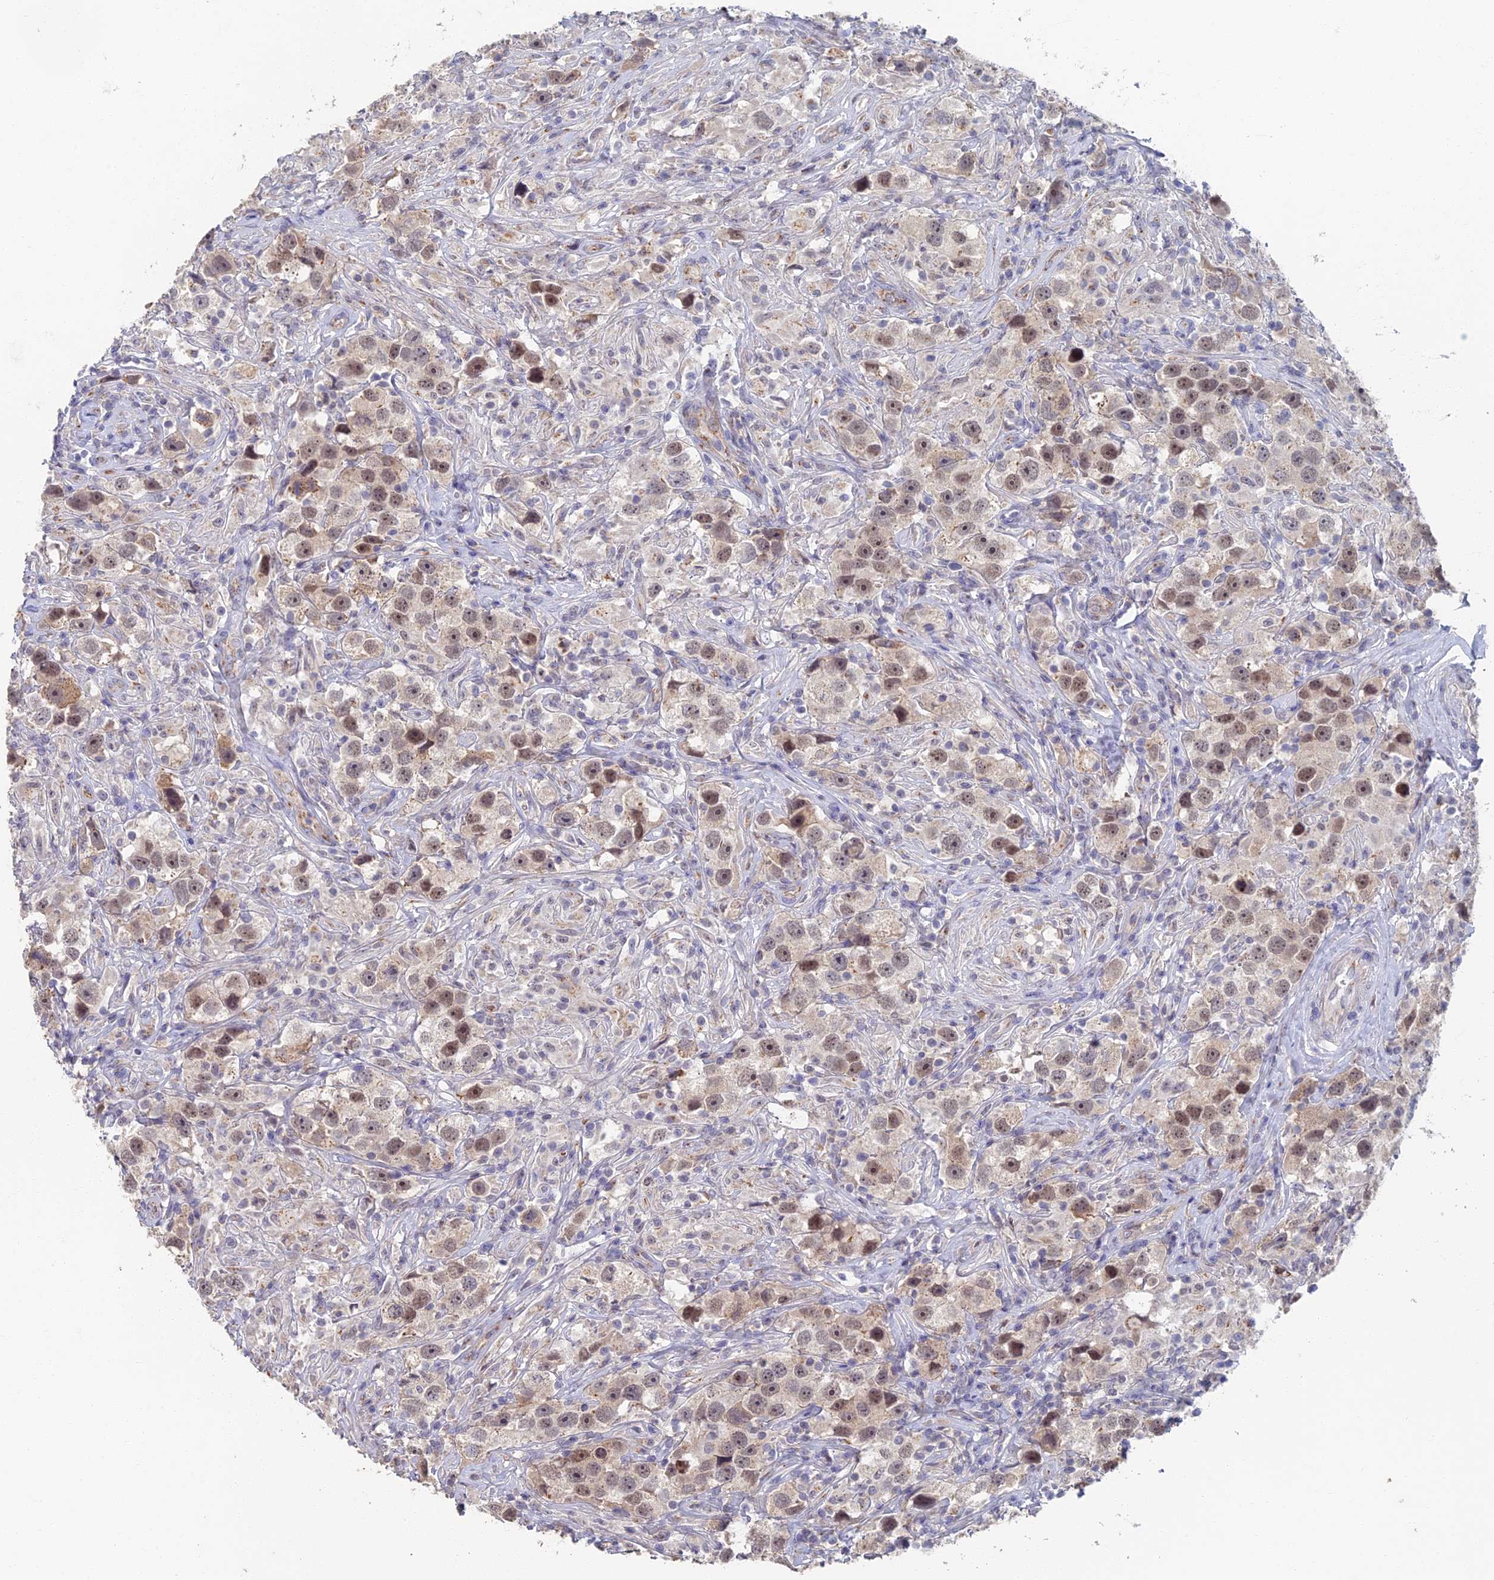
{"staining": {"intensity": "moderate", "quantity": ">75%", "location": "nuclear"}, "tissue": "testis cancer", "cell_type": "Tumor cells", "image_type": "cancer", "snomed": [{"axis": "morphology", "description": "Seminoma, NOS"}, {"axis": "topography", "description": "Testis"}], "caption": "A high-resolution micrograph shows immunohistochemistry (IHC) staining of testis seminoma, which displays moderate nuclear staining in approximately >75% of tumor cells. Using DAB (3,3'-diaminobenzidine) (brown) and hematoxylin (blue) stains, captured at high magnification using brightfield microscopy.", "gene": "GPATCH1", "patient": {"sex": "male", "age": 49}}